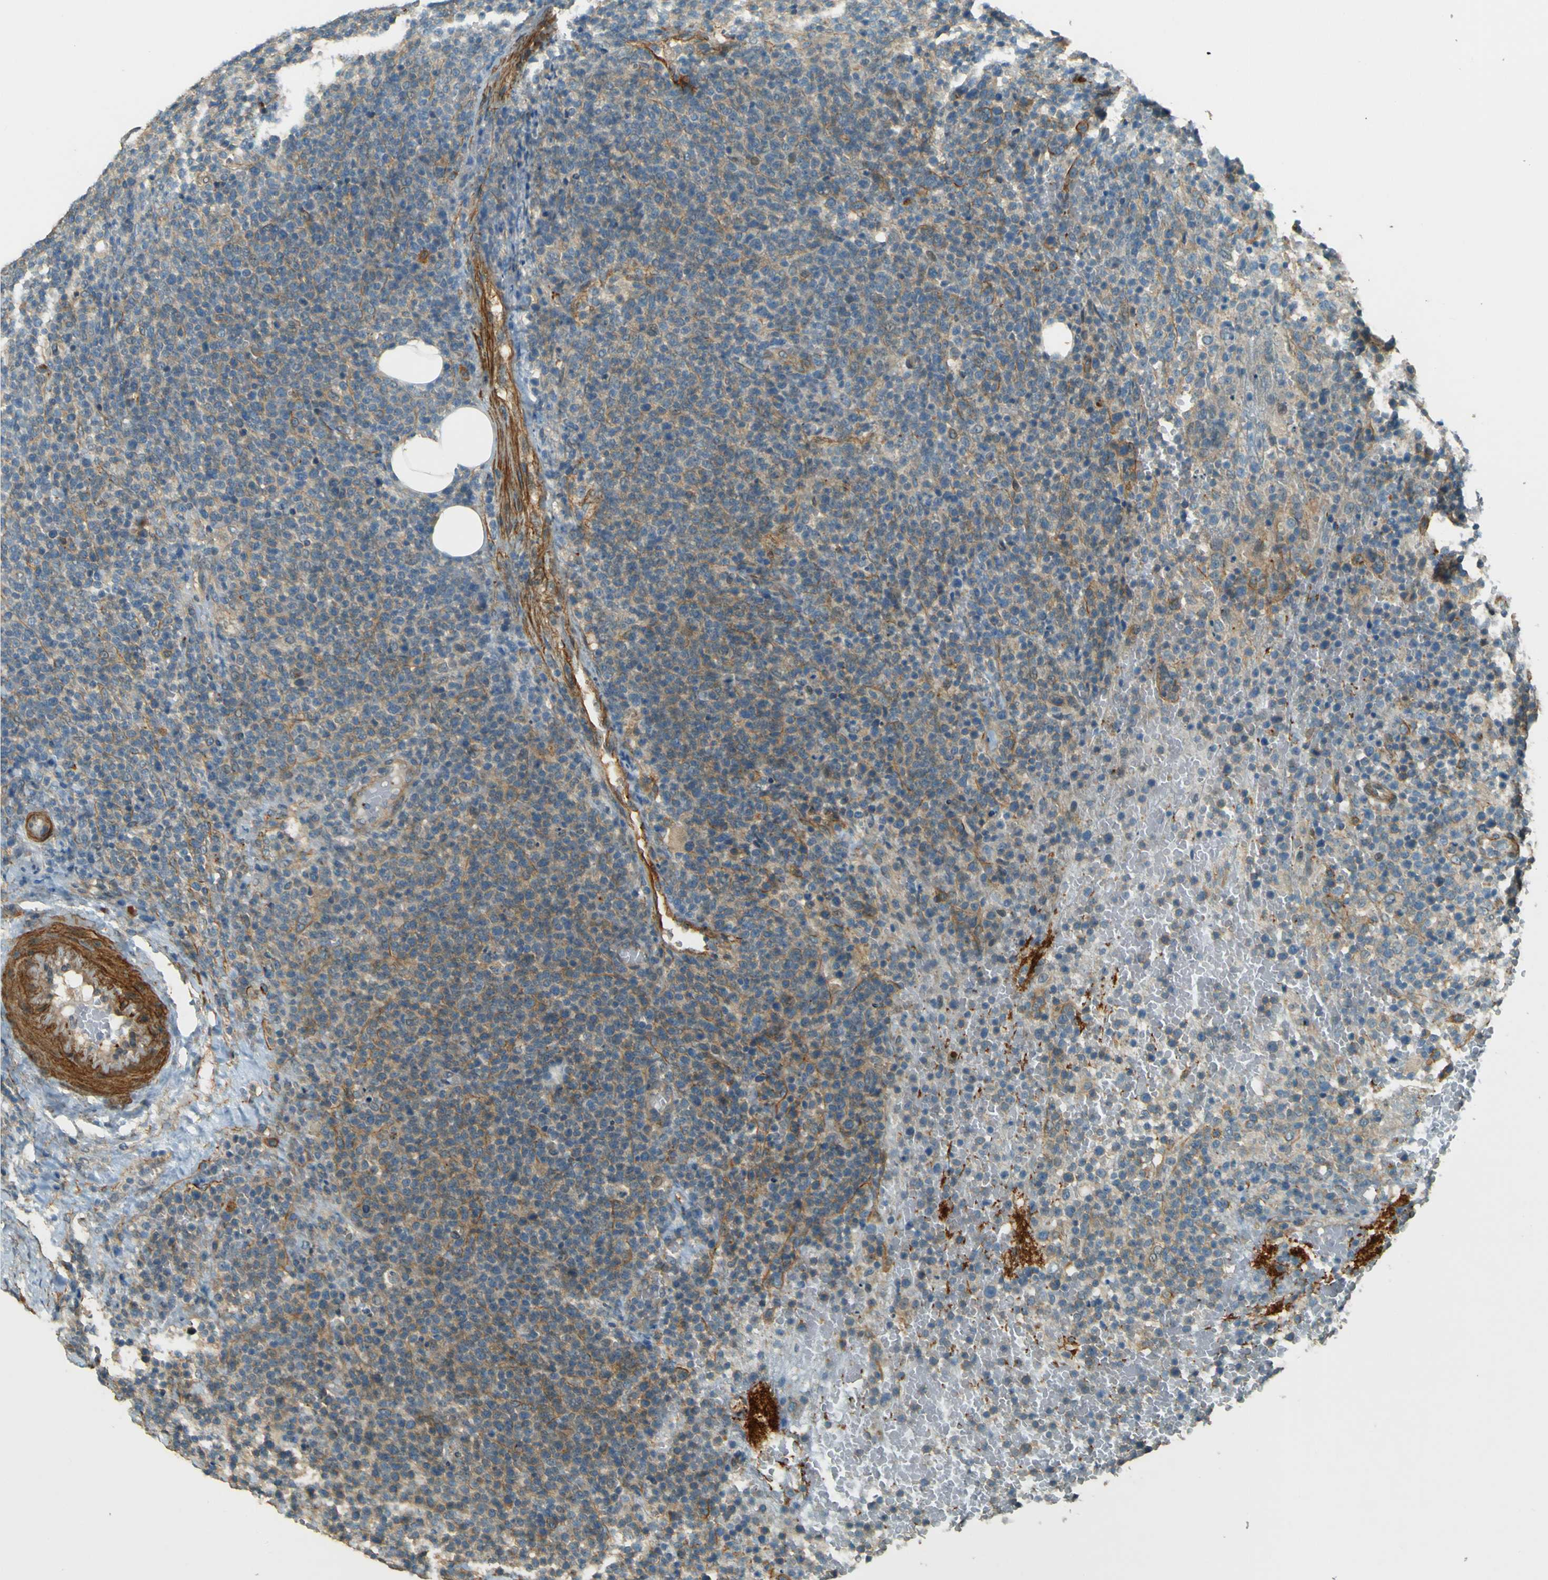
{"staining": {"intensity": "moderate", "quantity": "25%-75%", "location": "cytoplasmic/membranous"}, "tissue": "lymphoma", "cell_type": "Tumor cells", "image_type": "cancer", "snomed": [{"axis": "morphology", "description": "Malignant lymphoma, non-Hodgkin's type, High grade"}, {"axis": "topography", "description": "Lymph node"}], "caption": "IHC micrograph of neoplastic tissue: human malignant lymphoma, non-Hodgkin's type (high-grade) stained using immunohistochemistry (IHC) reveals medium levels of moderate protein expression localized specifically in the cytoplasmic/membranous of tumor cells, appearing as a cytoplasmic/membranous brown color.", "gene": "NEXN", "patient": {"sex": "male", "age": 61}}